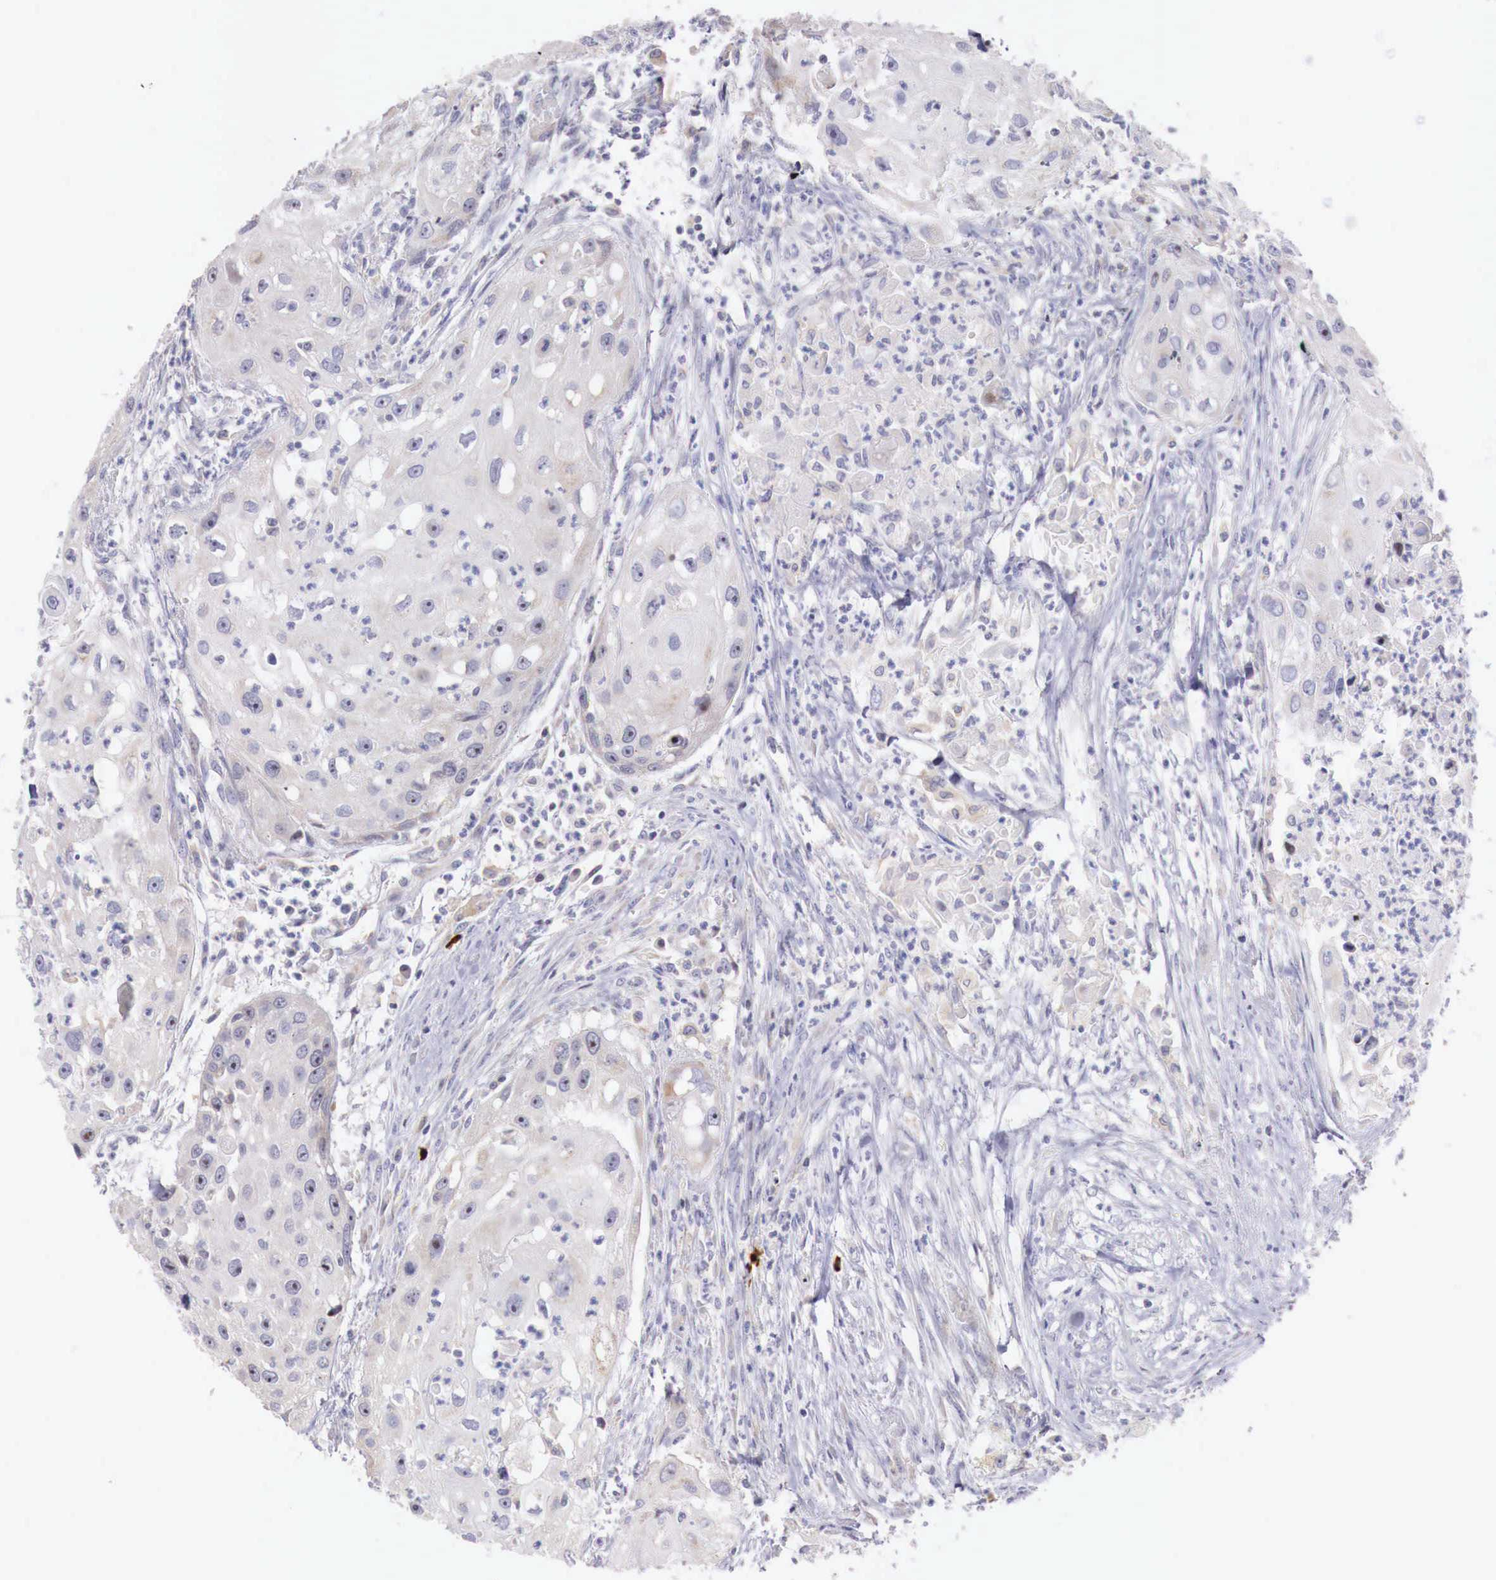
{"staining": {"intensity": "negative", "quantity": "none", "location": "none"}, "tissue": "head and neck cancer", "cell_type": "Tumor cells", "image_type": "cancer", "snomed": [{"axis": "morphology", "description": "Squamous cell carcinoma, NOS"}, {"axis": "topography", "description": "Head-Neck"}], "caption": "Tumor cells are negative for brown protein staining in head and neck cancer (squamous cell carcinoma).", "gene": "CLCN5", "patient": {"sex": "male", "age": 64}}